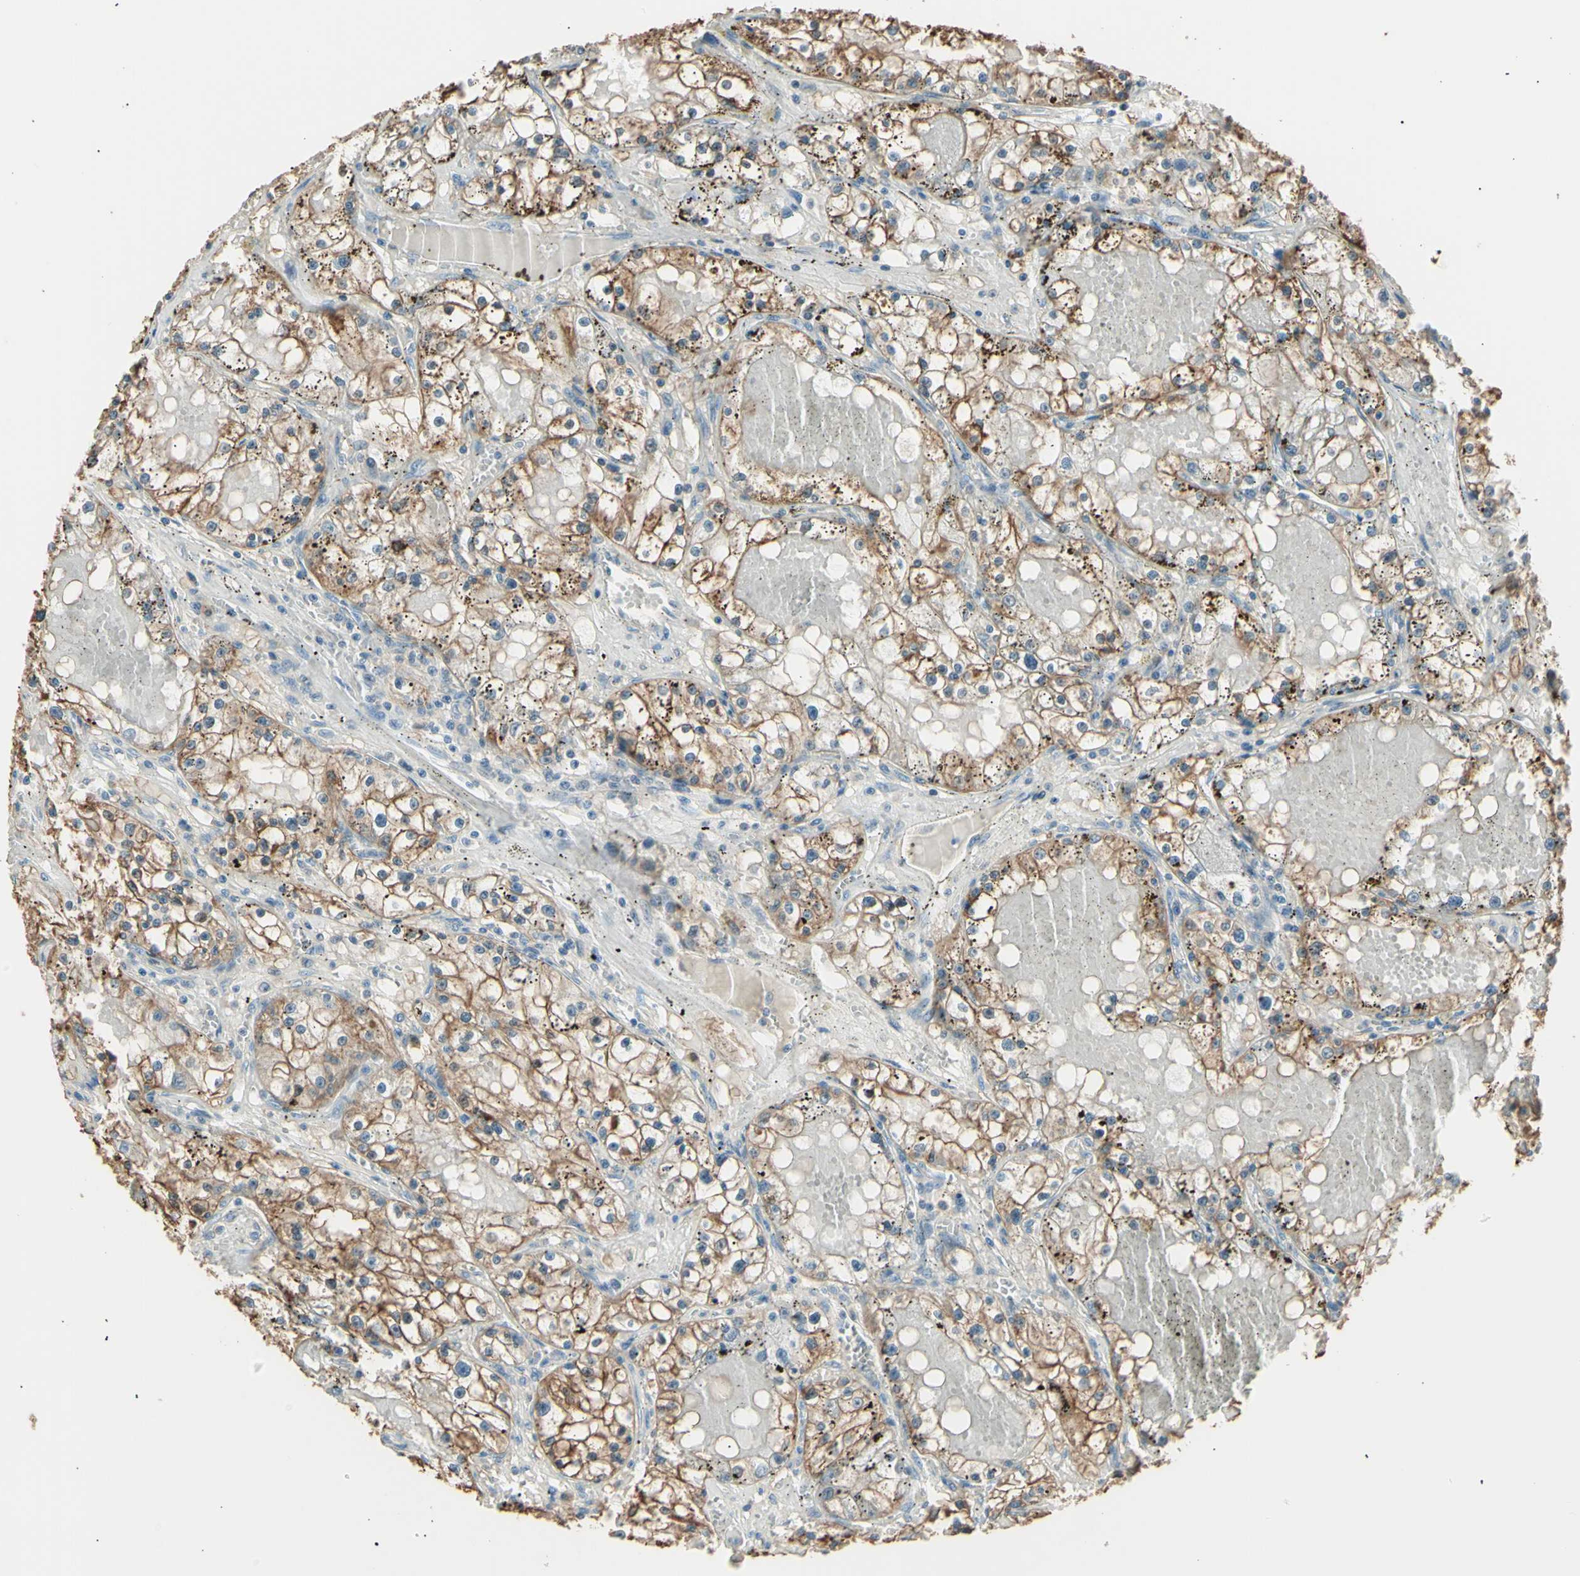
{"staining": {"intensity": "weak", "quantity": ">75%", "location": "cytoplasmic/membranous"}, "tissue": "renal cancer", "cell_type": "Tumor cells", "image_type": "cancer", "snomed": [{"axis": "morphology", "description": "Adenocarcinoma, NOS"}, {"axis": "topography", "description": "Kidney"}], "caption": "DAB immunohistochemical staining of human renal cancer demonstrates weak cytoplasmic/membranous protein positivity in about >75% of tumor cells.", "gene": "LHPP", "patient": {"sex": "male", "age": 56}}